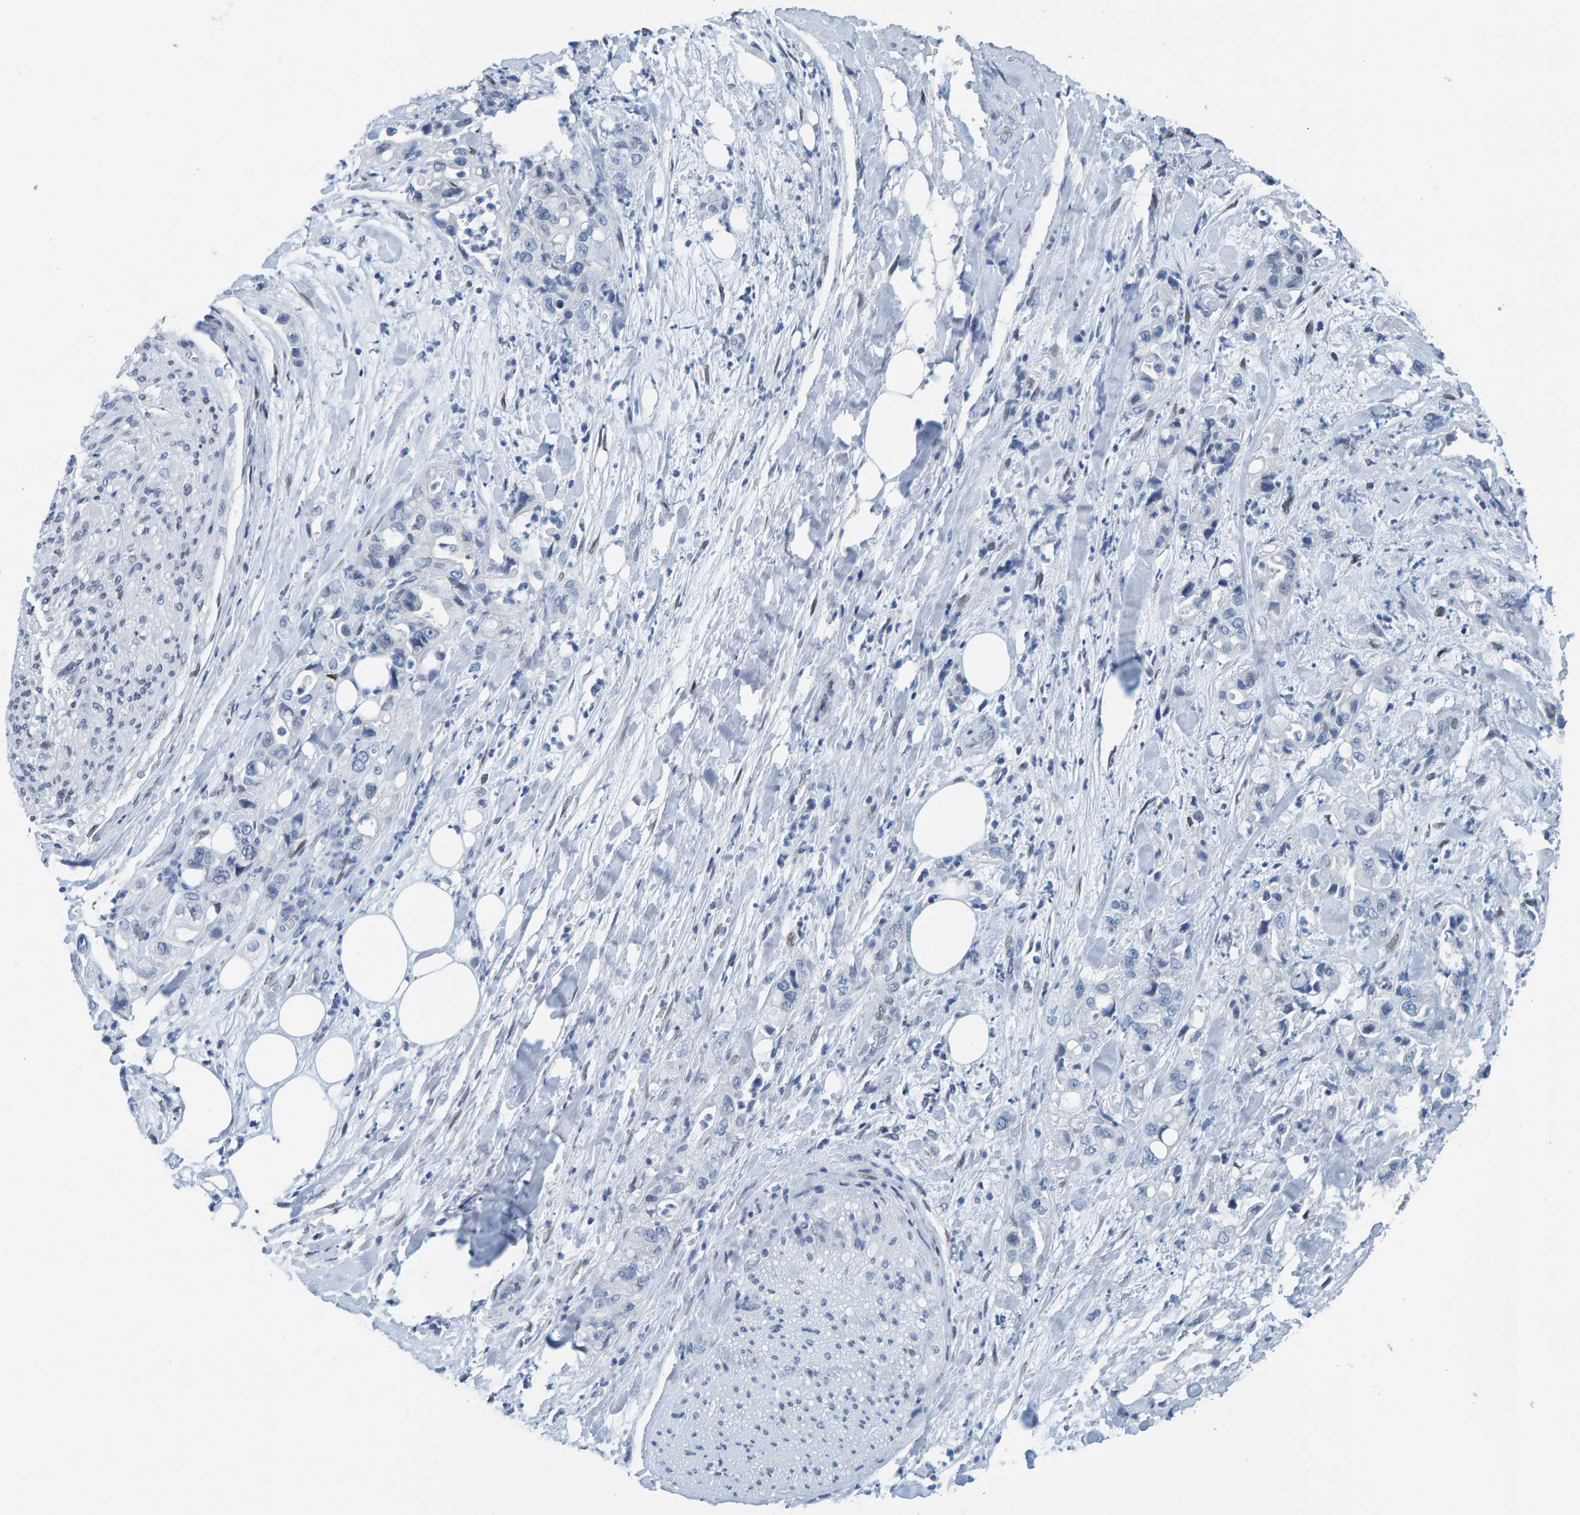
{"staining": {"intensity": "negative", "quantity": "none", "location": "none"}, "tissue": "pancreatic cancer", "cell_type": "Tumor cells", "image_type": "cancer", "snomed": [{"axis": "morphology", "description": "Adenocarcinoma, NOS"}, {"axis": "topography", "description": "Pancreas"}], "caption": "A photomicrograph of pancreatic cancer (adenocarcinoma) stained for a protein demonstrates no brown staining in tumor cells.", "gene": "LMNB2", "patient": {"sex": "male", "age": 70}}